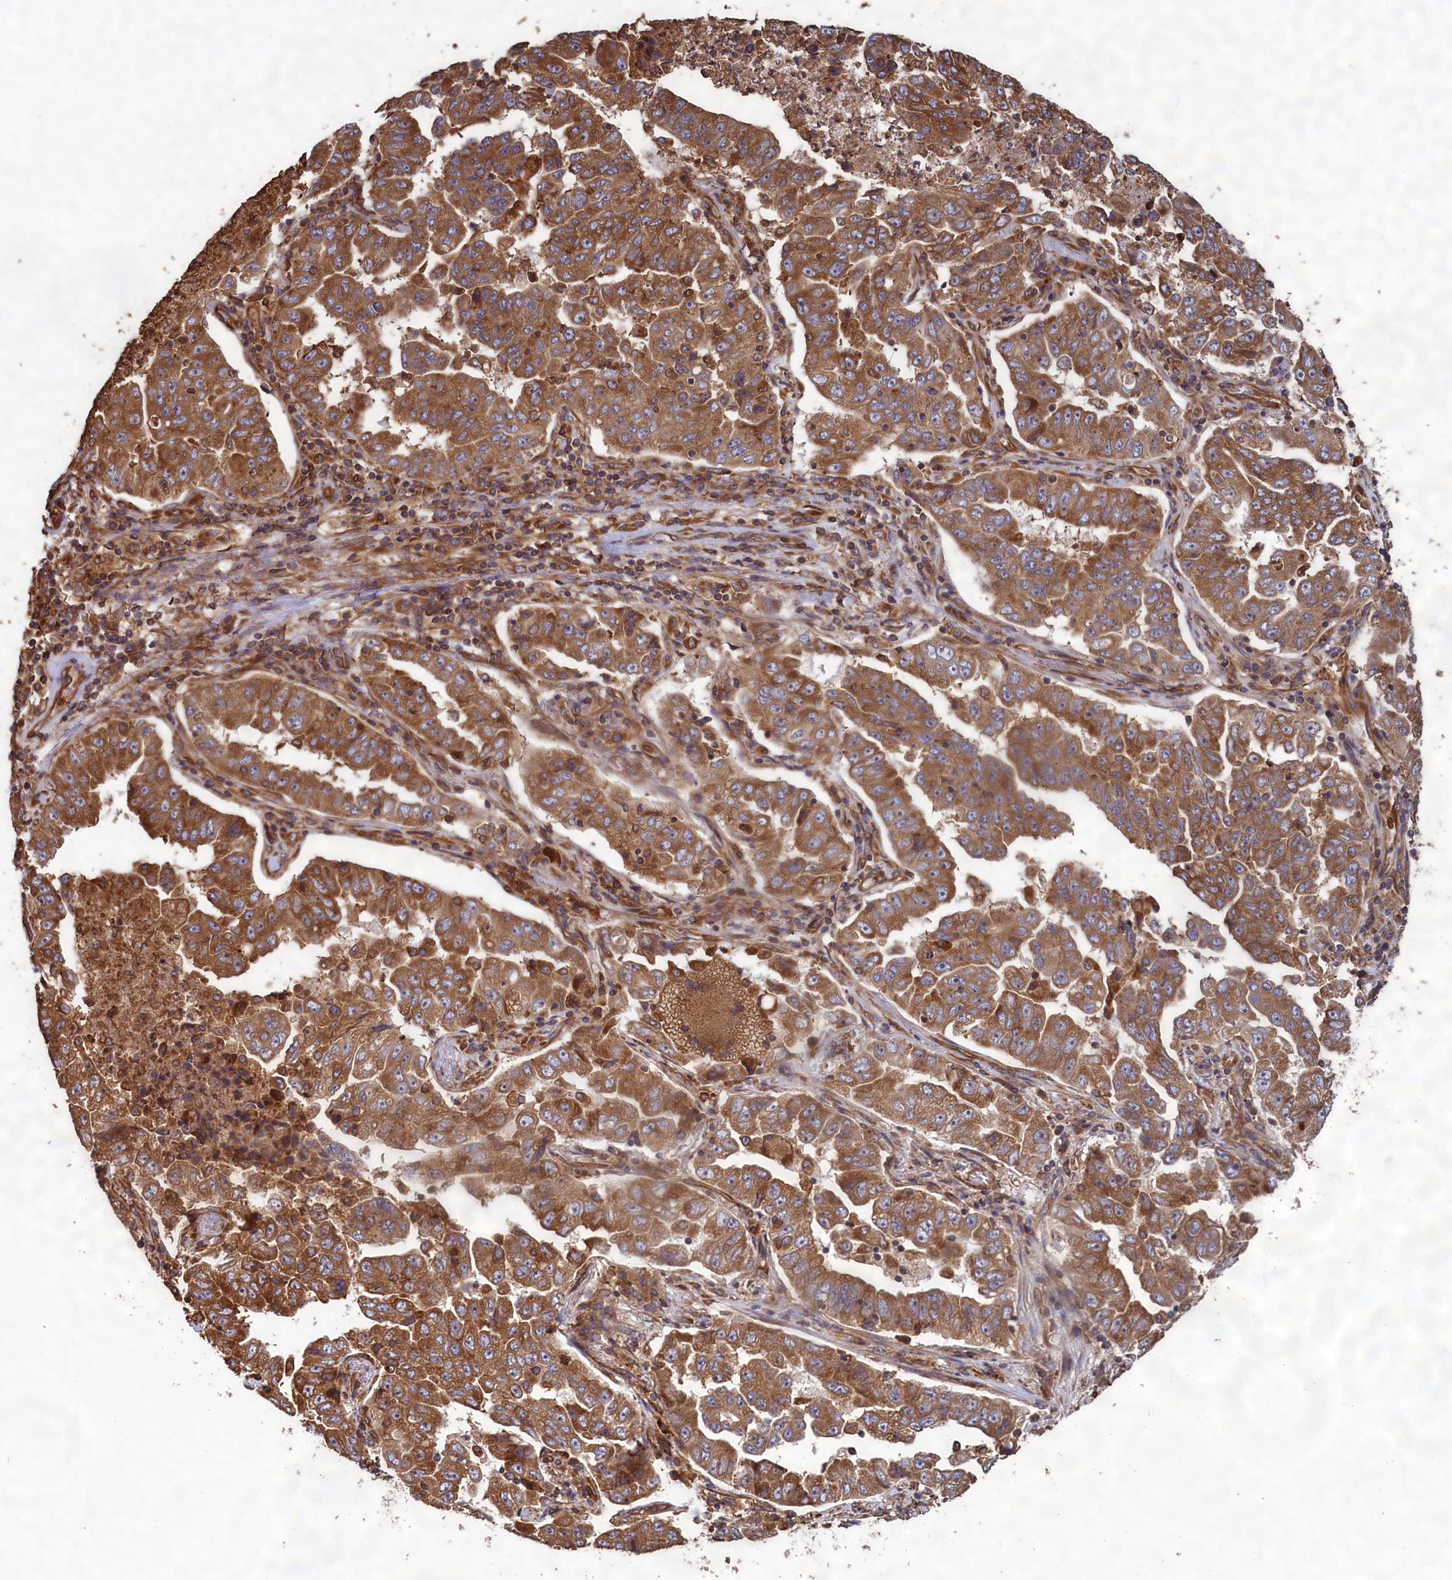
{"staining": {"intensity": "moderate", "quantity": ">75%", "location": "cytoplasmic/membranous"}, "tissue": "lung cancer", "cell_type": "Tumor cells", "image_type": "cancer", "snomed": [{"axis": "morphology", "description": "Adenocarcinoma, NOS"}, {"axis": "topography", "description": "Lung"}], "caption": "Immunohistochemistry of adenocarcinoma (lung) reveals medium levels of moderate cytoplasmic/membranous positivity in approximately >75% of tumor cells.", "gene": "CCDC124", "patient": {"sex": "female", "age": 51}}